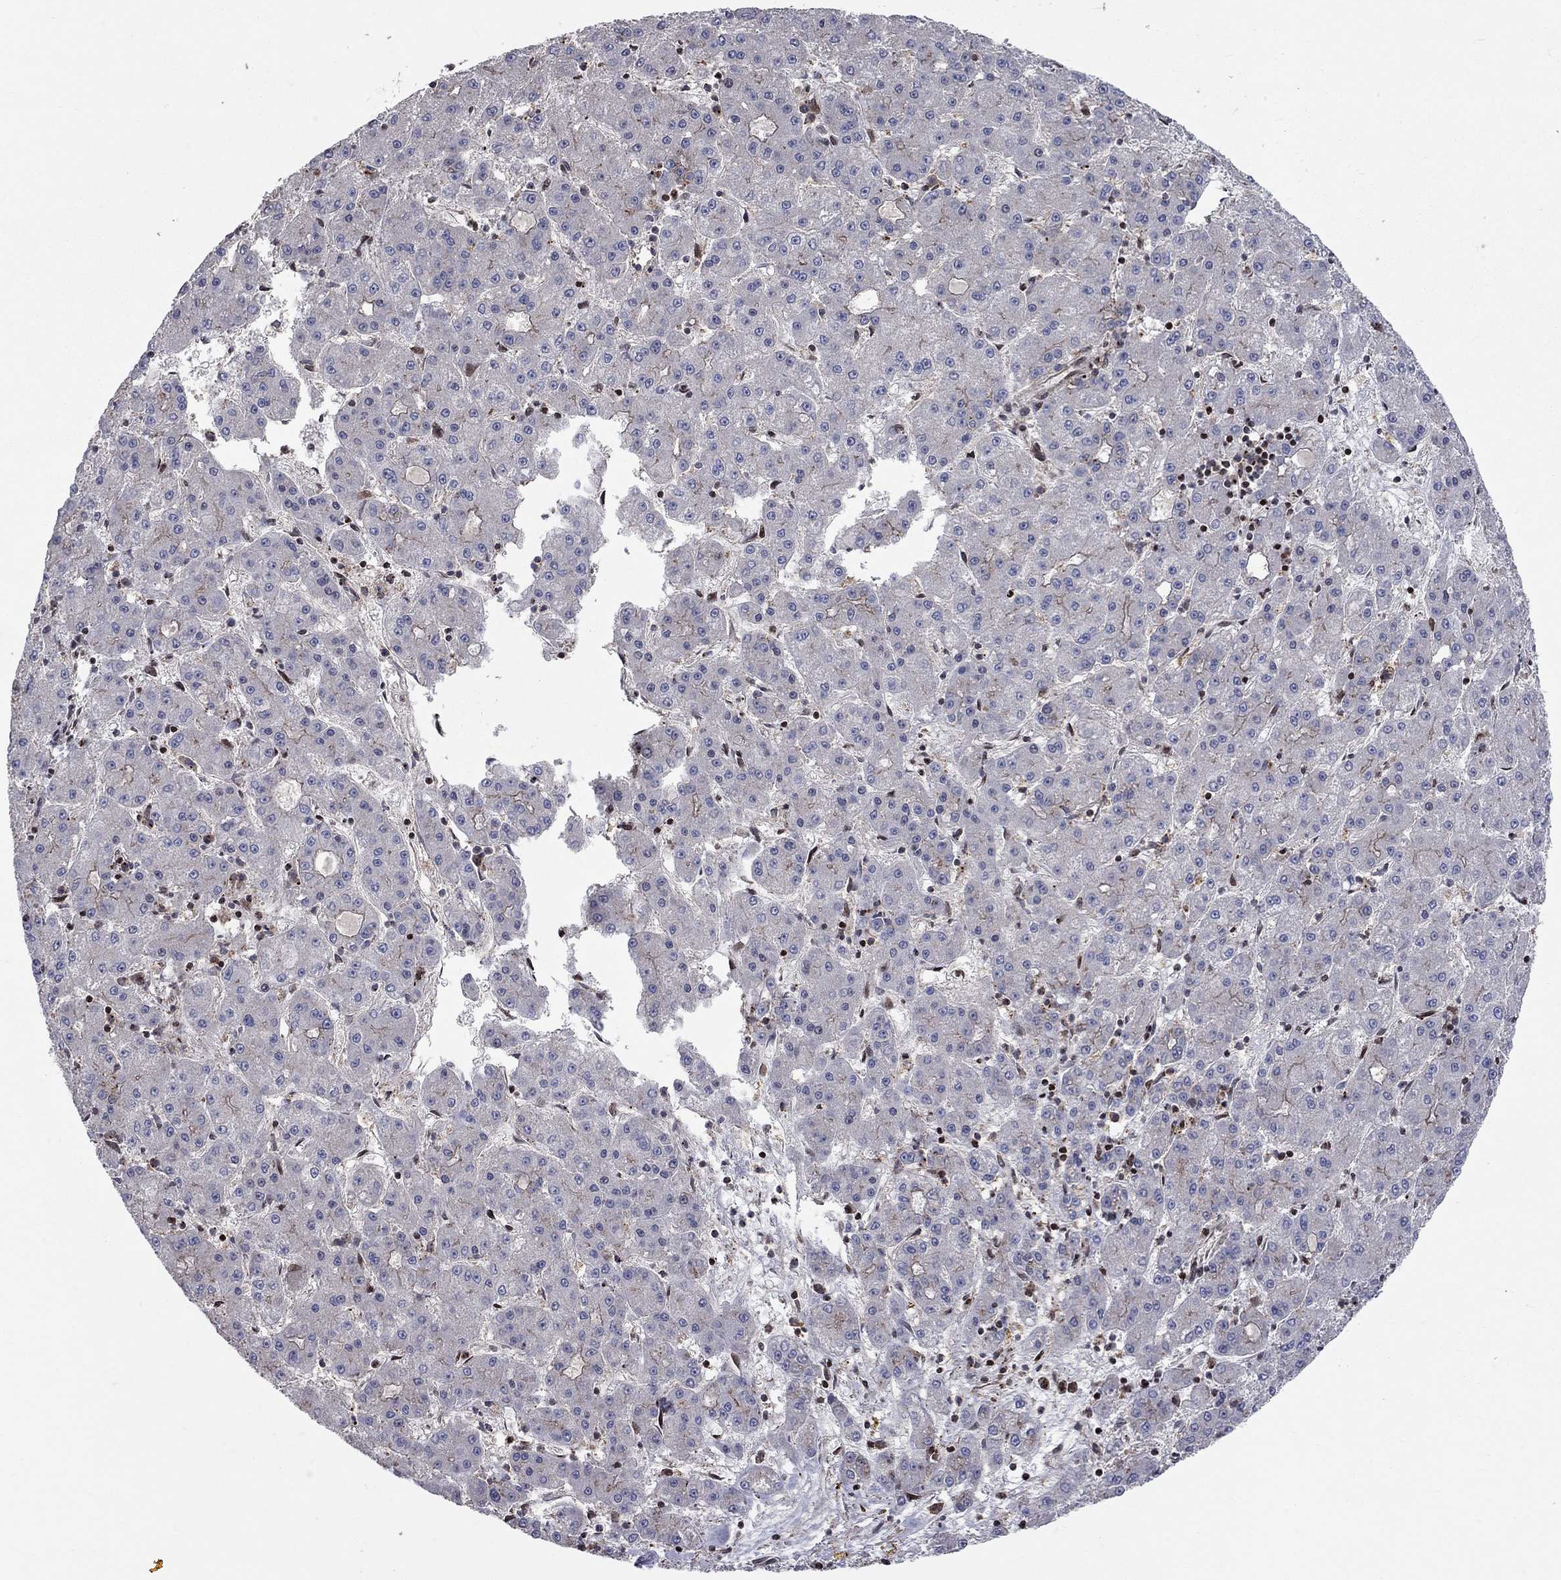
{"staining": {"intensity": "strong", "quantity": "<25%", "location": "cytoplasmic/membranous"}, "tissue": "liver cancer", "cell_type": "Tumor cells", "image_type": "cancer", "snomed": [{"axis": "morphology", "description": "Carcinoma, Hepatocellular, NOS"}, {"axis": "topography", "description": "Liver"}], "caption": "A brown stain highlights strong cytoplasmic/membranous expression of a protein in hepatocellular carcinoma (liver) tumor cells.", "gene": "ERN2", "patient": {"sex": "male", "age": 73}}